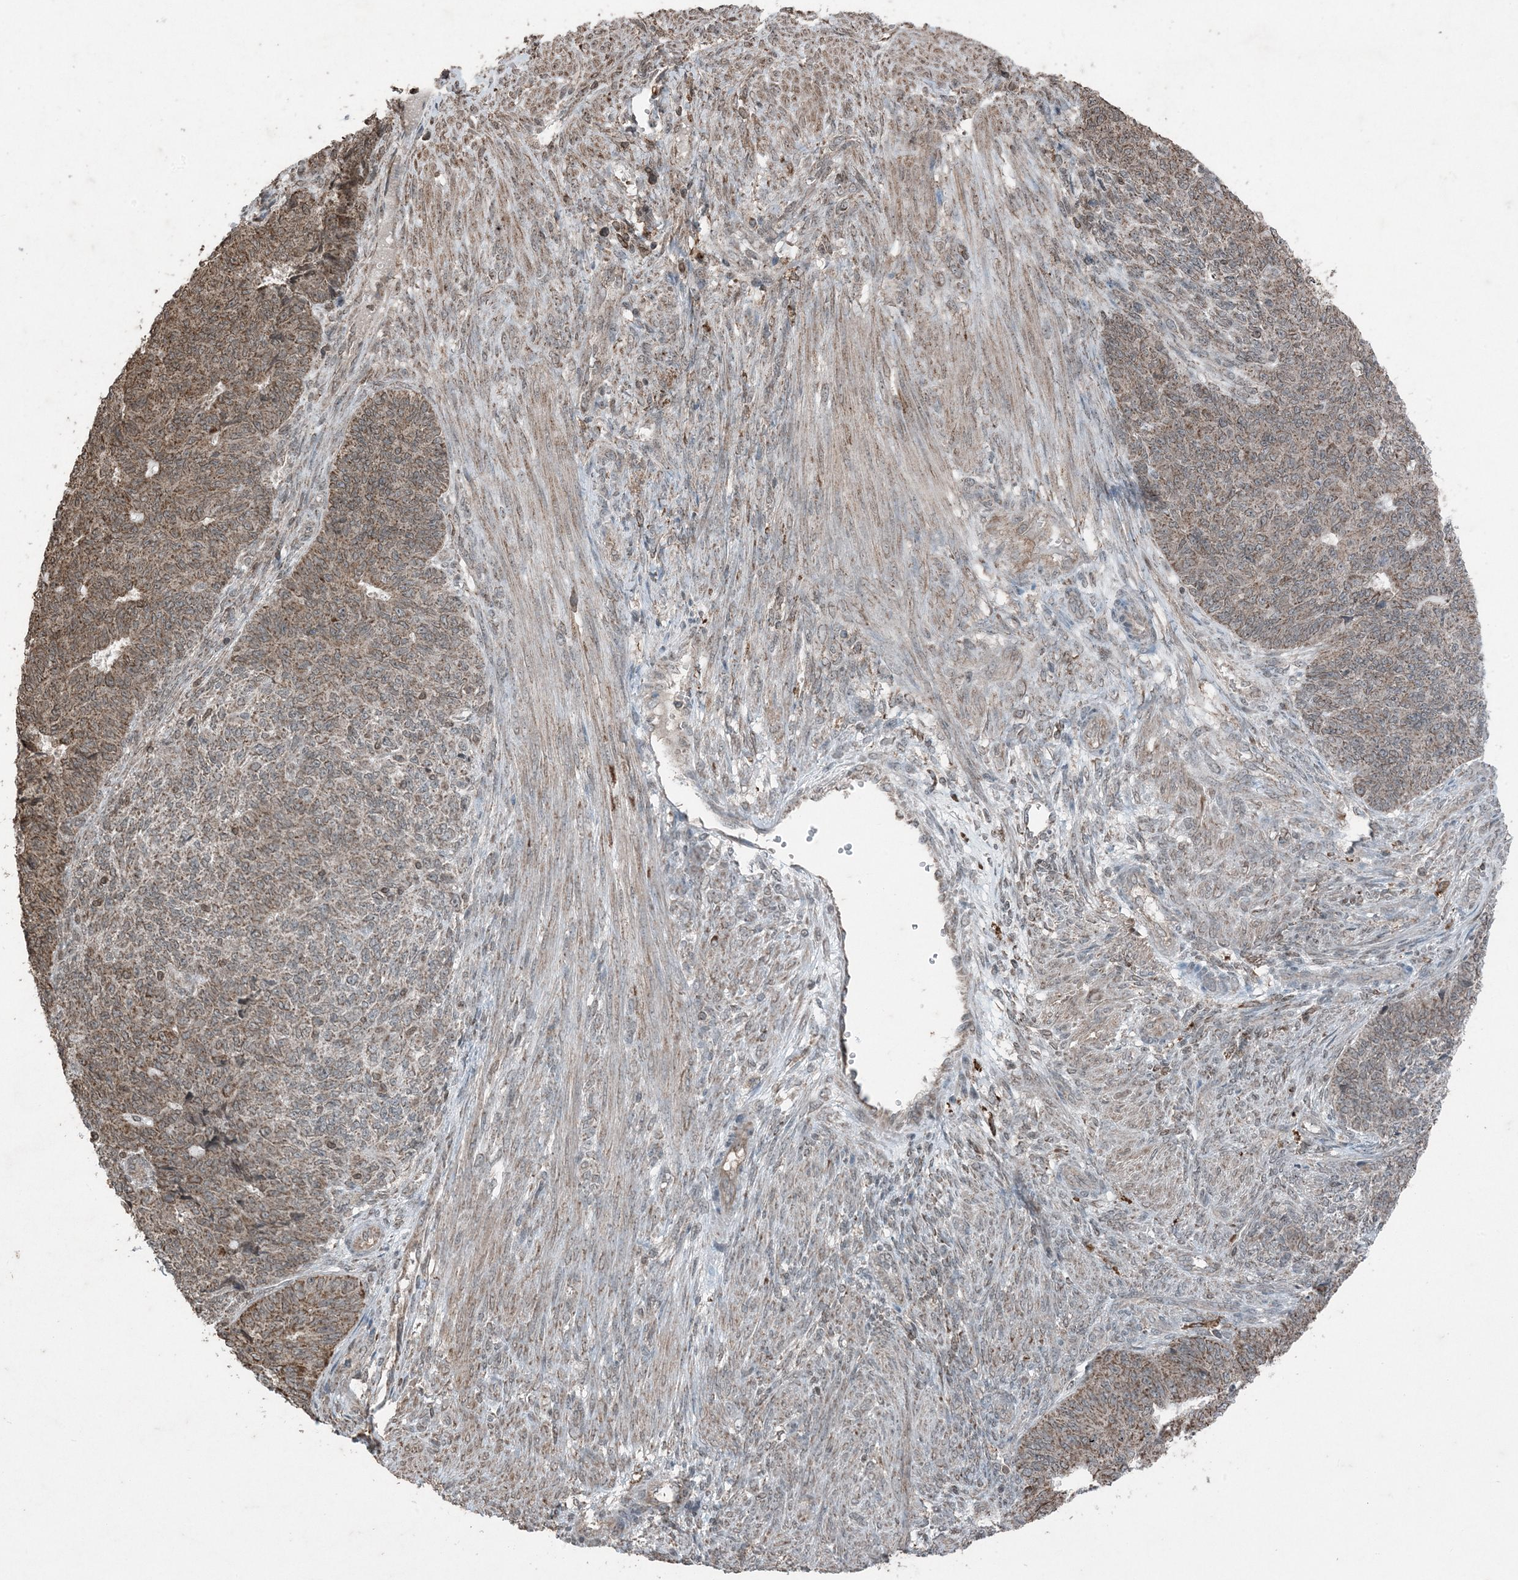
{"staining": {"intensity": "moderate", "quantity": ">75%", "location": "cytoplasmic/membranous,nuclear"}, "tissue": "endometrial cancer", "cell_type": "Tumor cells", "image_type": "cancer", "snomed": [{"axis": "morphology", "description": "Adenocarcinoma, NOS"}, {"axis": "topography", "description": "Endometrium"}], "caption": "A photomicrograph of endometrial adenocarcinoma stained for a protein shows moderate cytoplasmic/membranous and nuclear brown staining in tumor cells. (IHC, brightfield microscopy, high magnification).", "gene": "GNL1", "patient": {"sex": "female", "age": 32}}